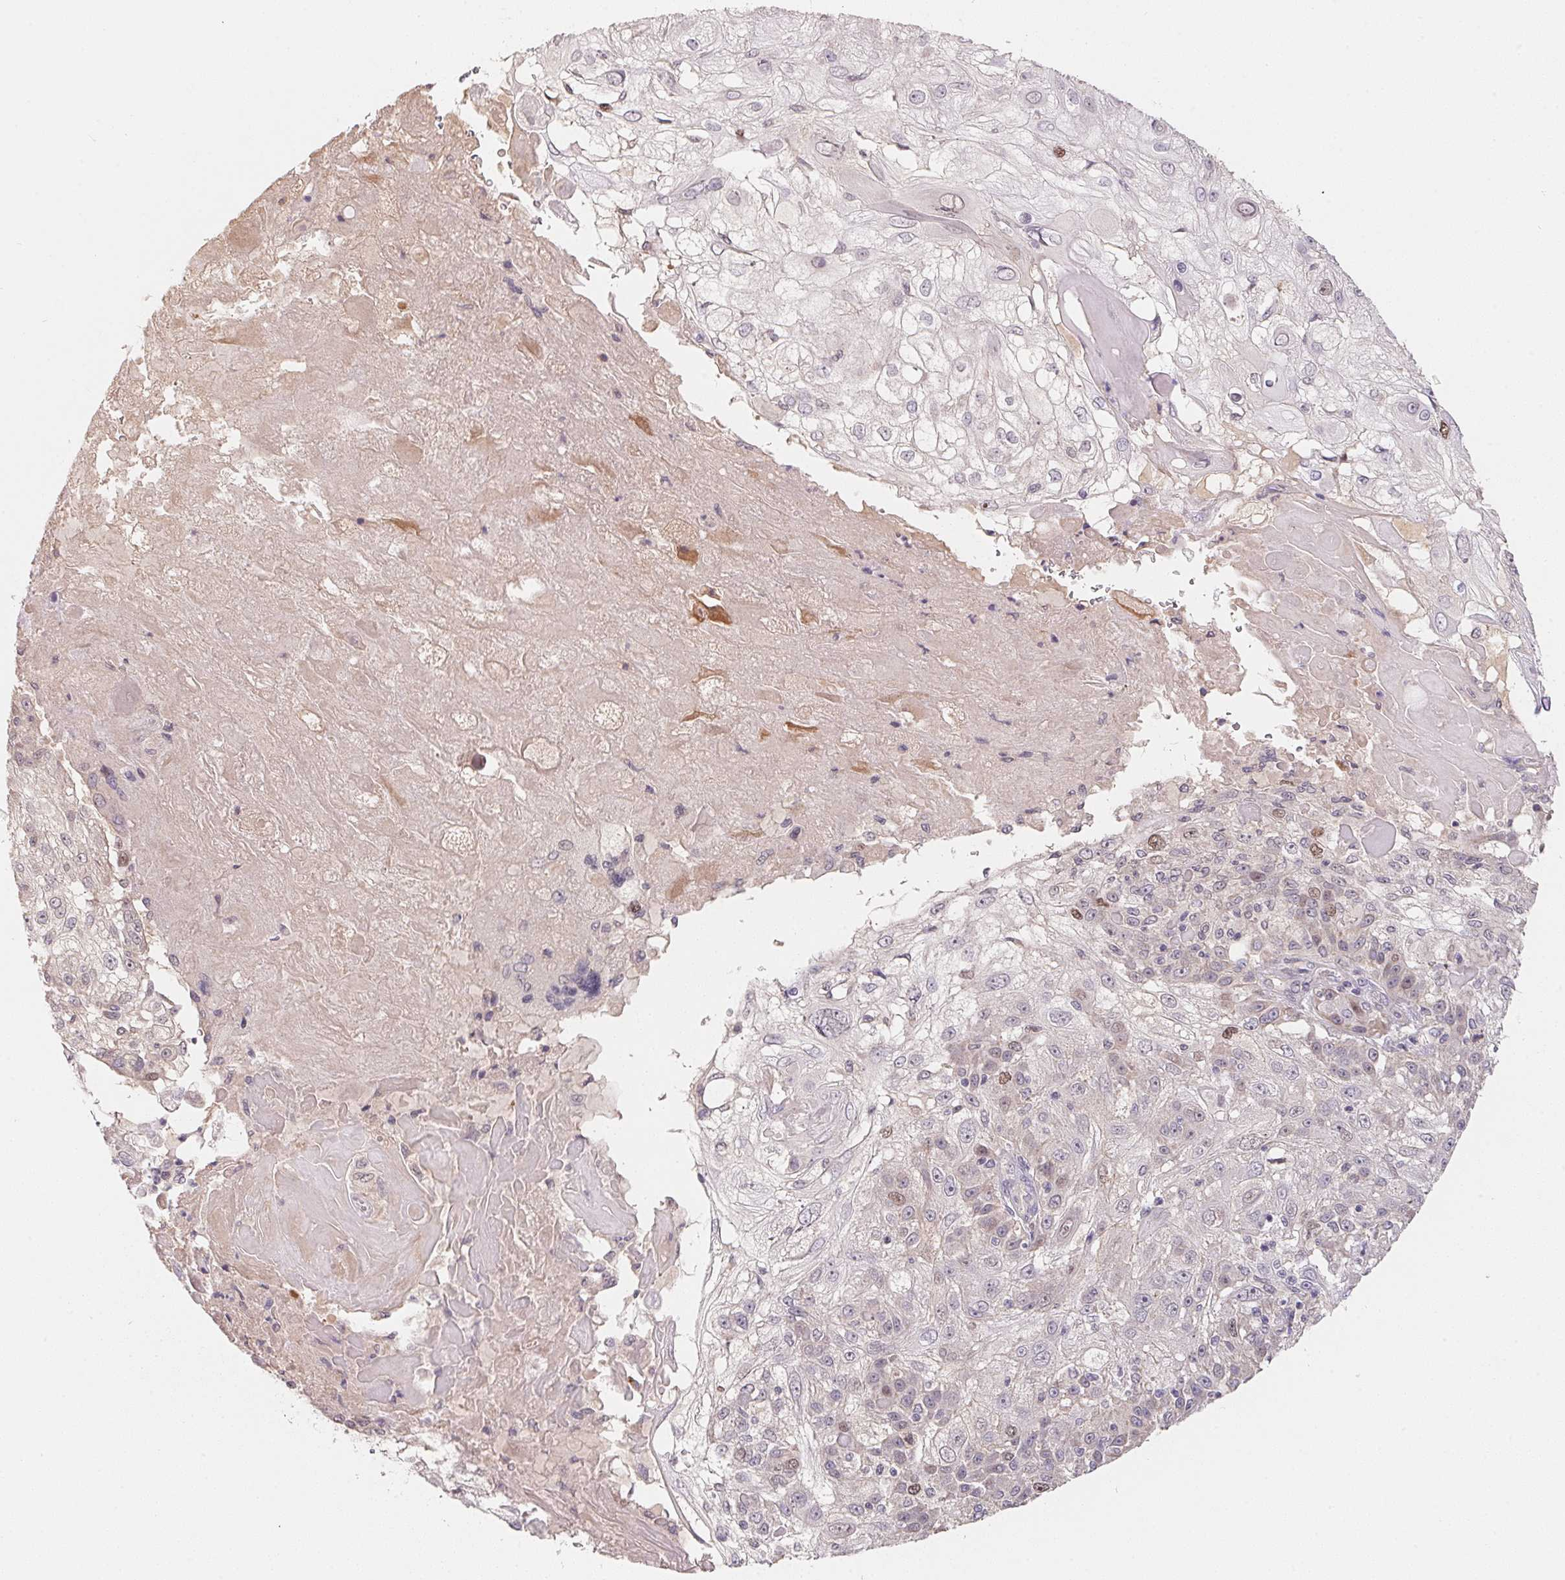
{"staining": {"intensity": "moderate", "quantity": "<25%", "location": "nuclear"}, "tissue": "skin cancer", "cell_type": "Tumor cells", "image_type": "cancer", "snomed": [{"axis": "morphology", "description": "Normal tissue, NOS"}, {"axis": "morphology", "description": "Squamous cell carcinoma, NOS"}, {"axis": "topography", "description": "Skin"}], "caption": "Immunohistochemical staining of skin cancer (squamous cell carcinoma) reveals low levels of moderate nuclear protein staining in about <25% of tumor cells. (Stains: DAB in brown, nuclei in blue, Microscopy: brightfield microscopy at high magnification).", "gene": "KIFC1", "patient": {"sex": "female", "age": 83}}